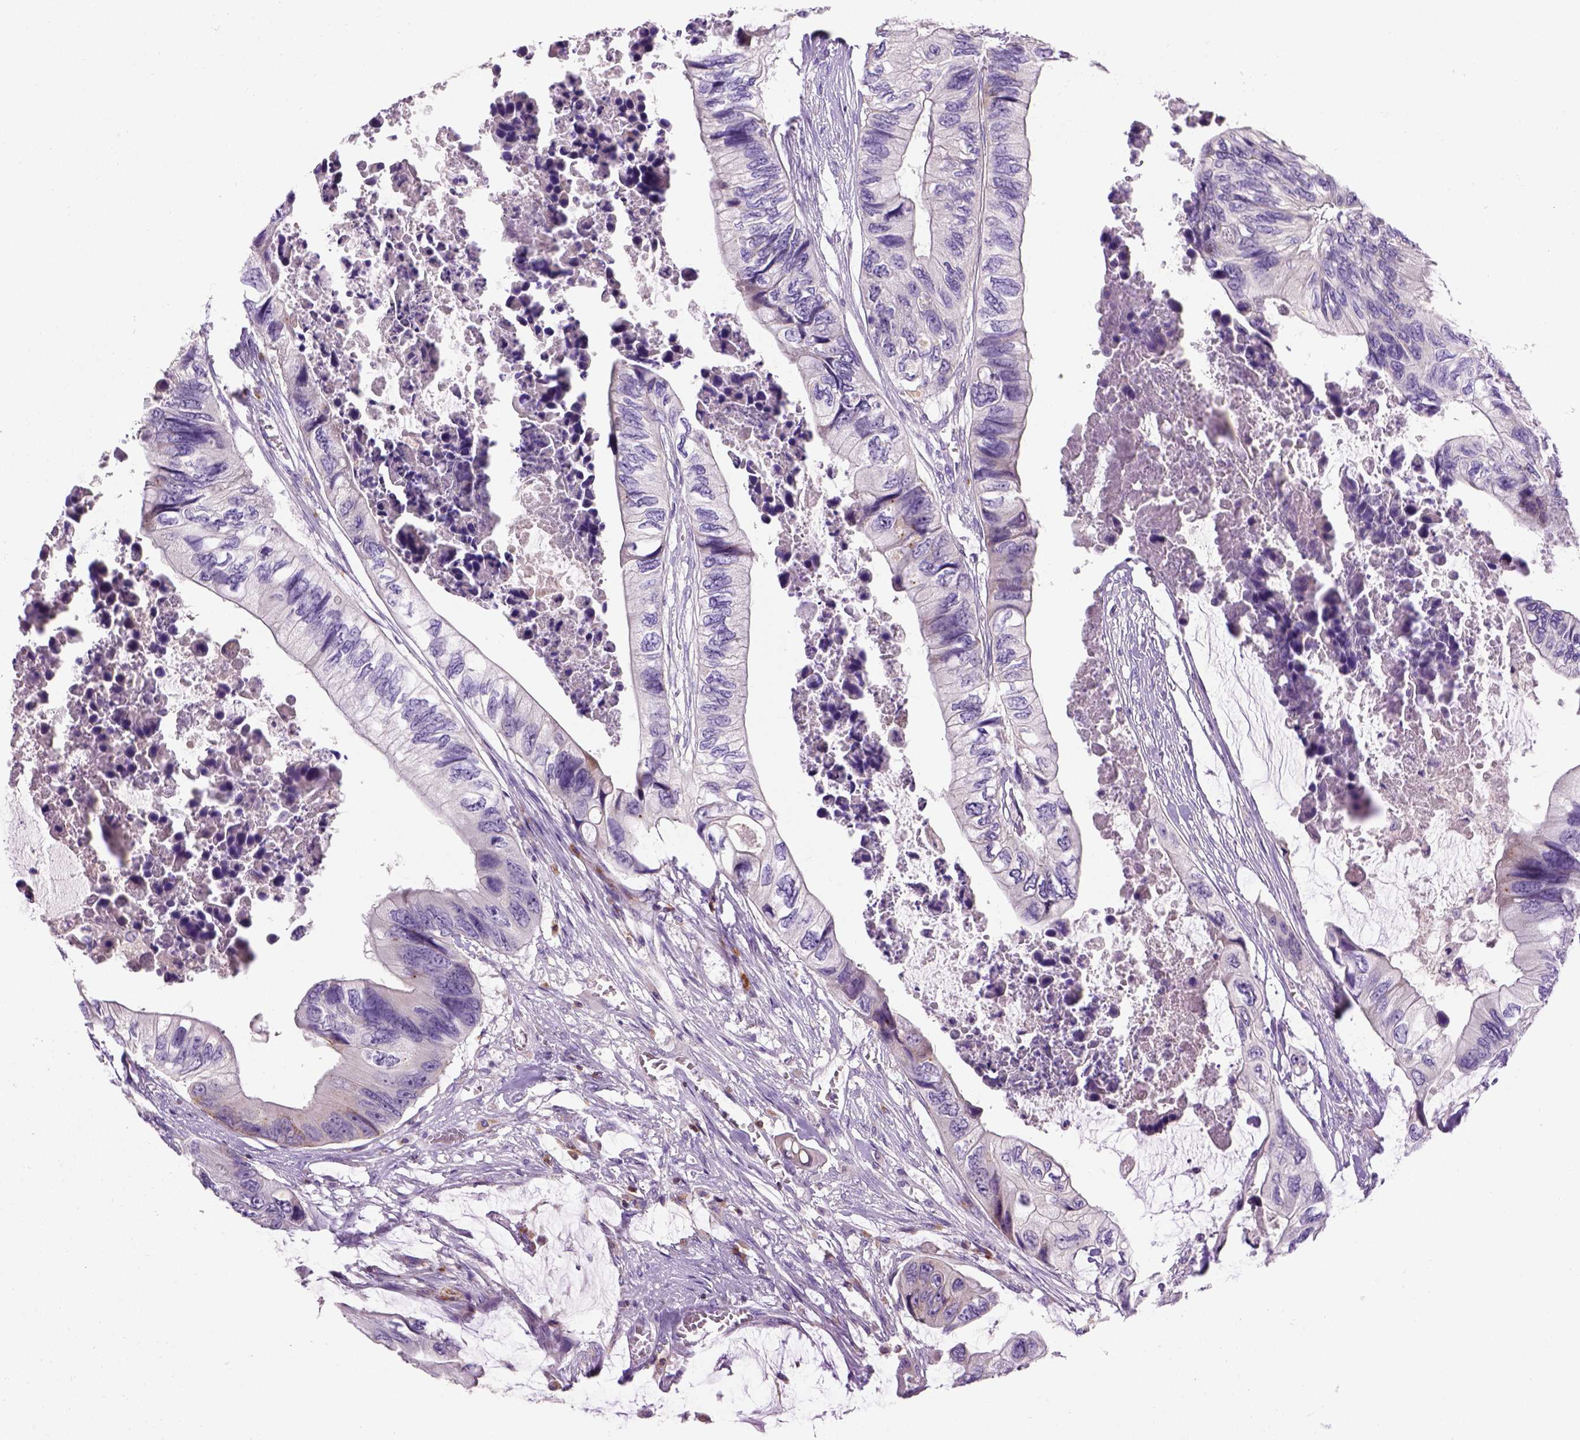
{"staining": {"intensity": "negative", "quantity": "none", "location": "none"}, "tissue": "colorectal cancer", "cell_type": "Tumor cells", "image_type": "cancer", "snomed": [{"axis": "morphology", "description": "Adenocarcinoma, NOS"}, {"axis": "topography", "description": "Rectum"}], "caption": "High power microscopy micrograph of an immunohistochemistry (IHC) micrograph of colorectal adenocarcinoma, revealing no significant expression in tumor cells. (Stains: DAB (3,3'-diaminobenzidine) immunohistochemistry (IHC) with hematoxylin counter stain, Microscopy: brightfield microscopy at high magnification).", "gene": "CD3E", "patient": {"sex": "male", "age": 63}}